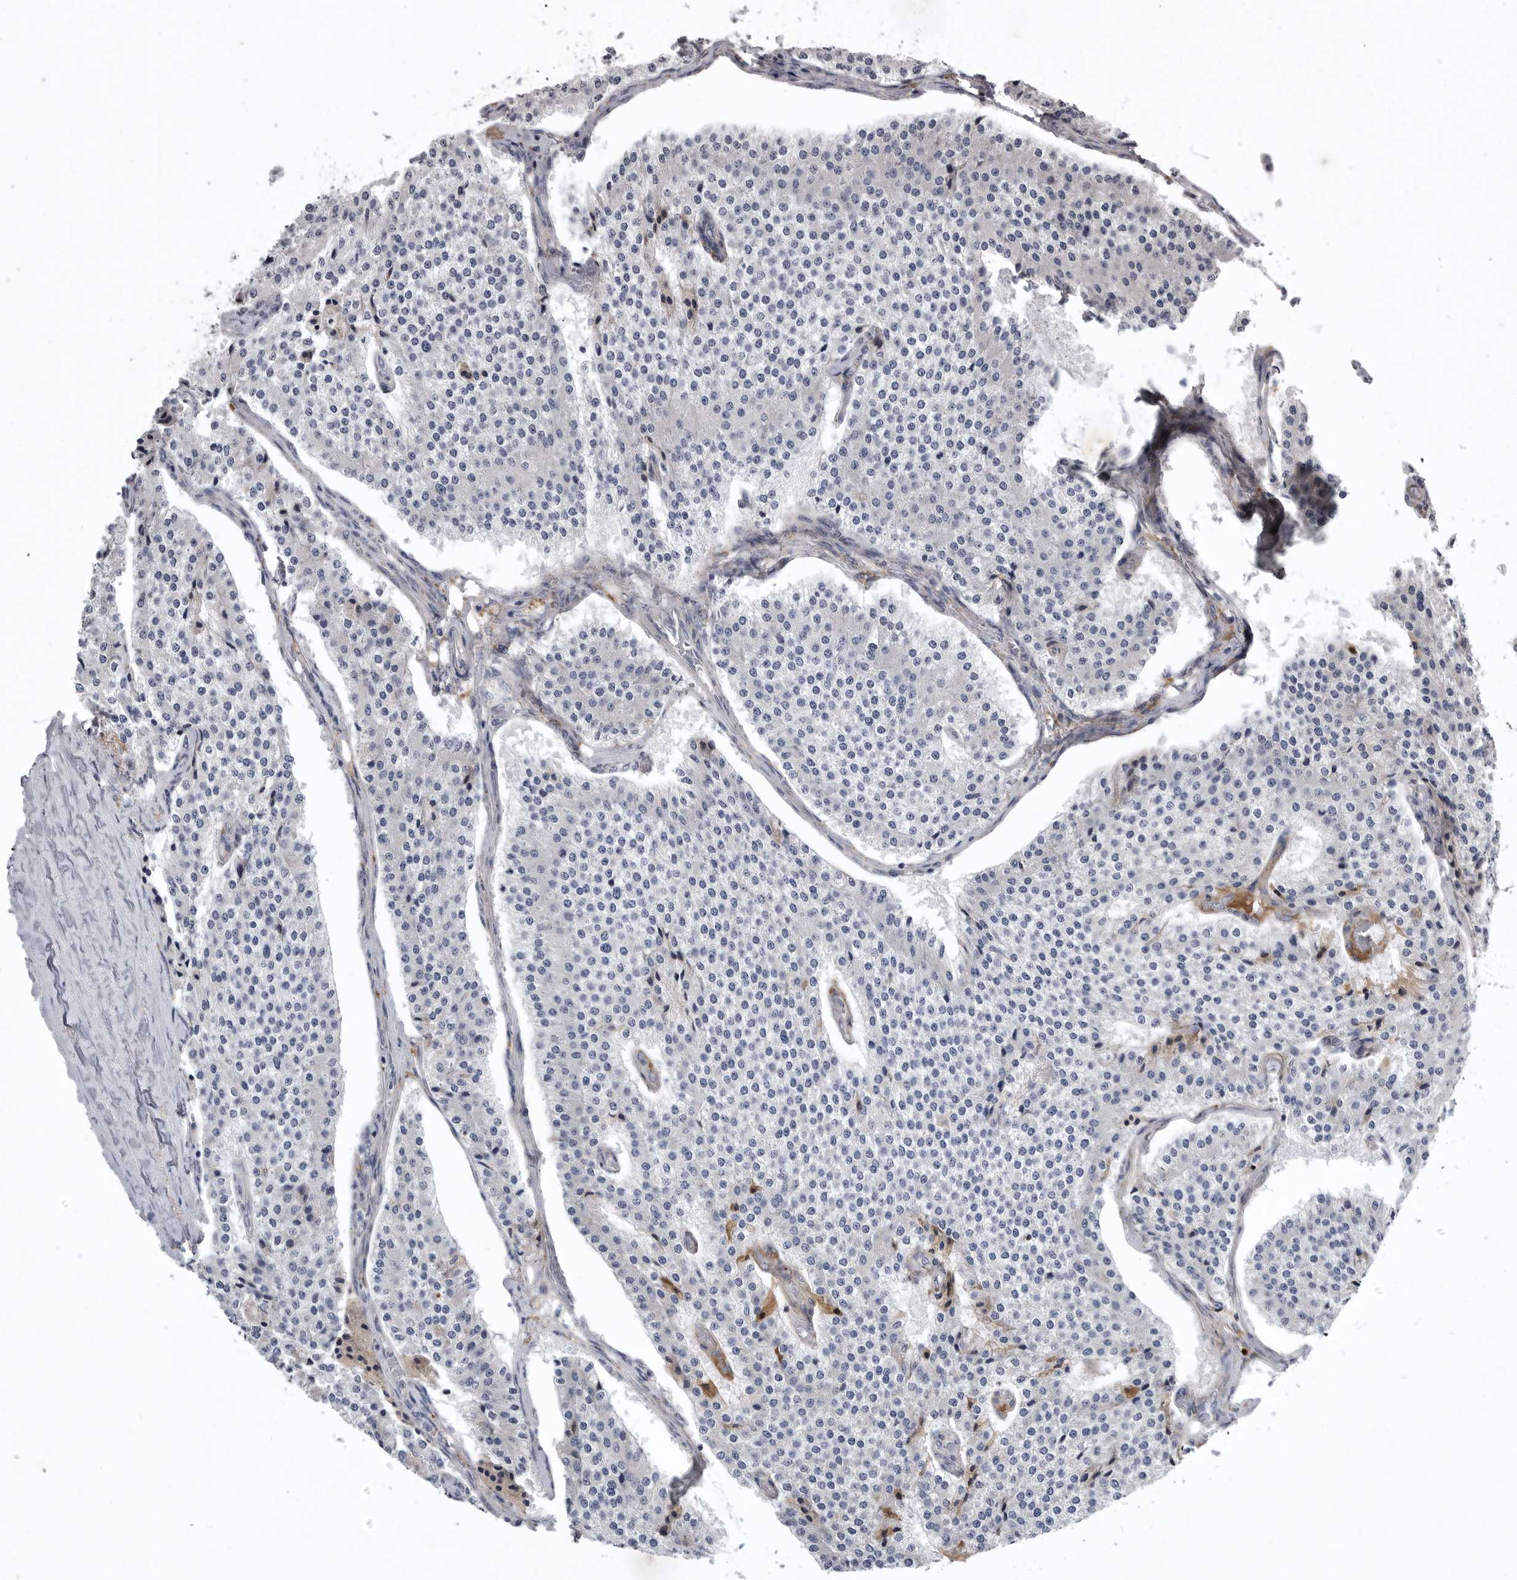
{"staining": {"intensity": "negative", "quantity": "none", "location": "none"}, "tissue": "carcinoid", "cell_type": "Tumor cells", "image_type": "cancer", "snomed": [{"axis": "morphology", "description": "Carcinoid, malignant, NOS"}, {"axis": "topography", "description": "Colon"}], "caption": "The image demonstrates no staining of tumor cells in carcinoid.", "gene": "CRP", "patient": {"sex": "female", "age": 52}}